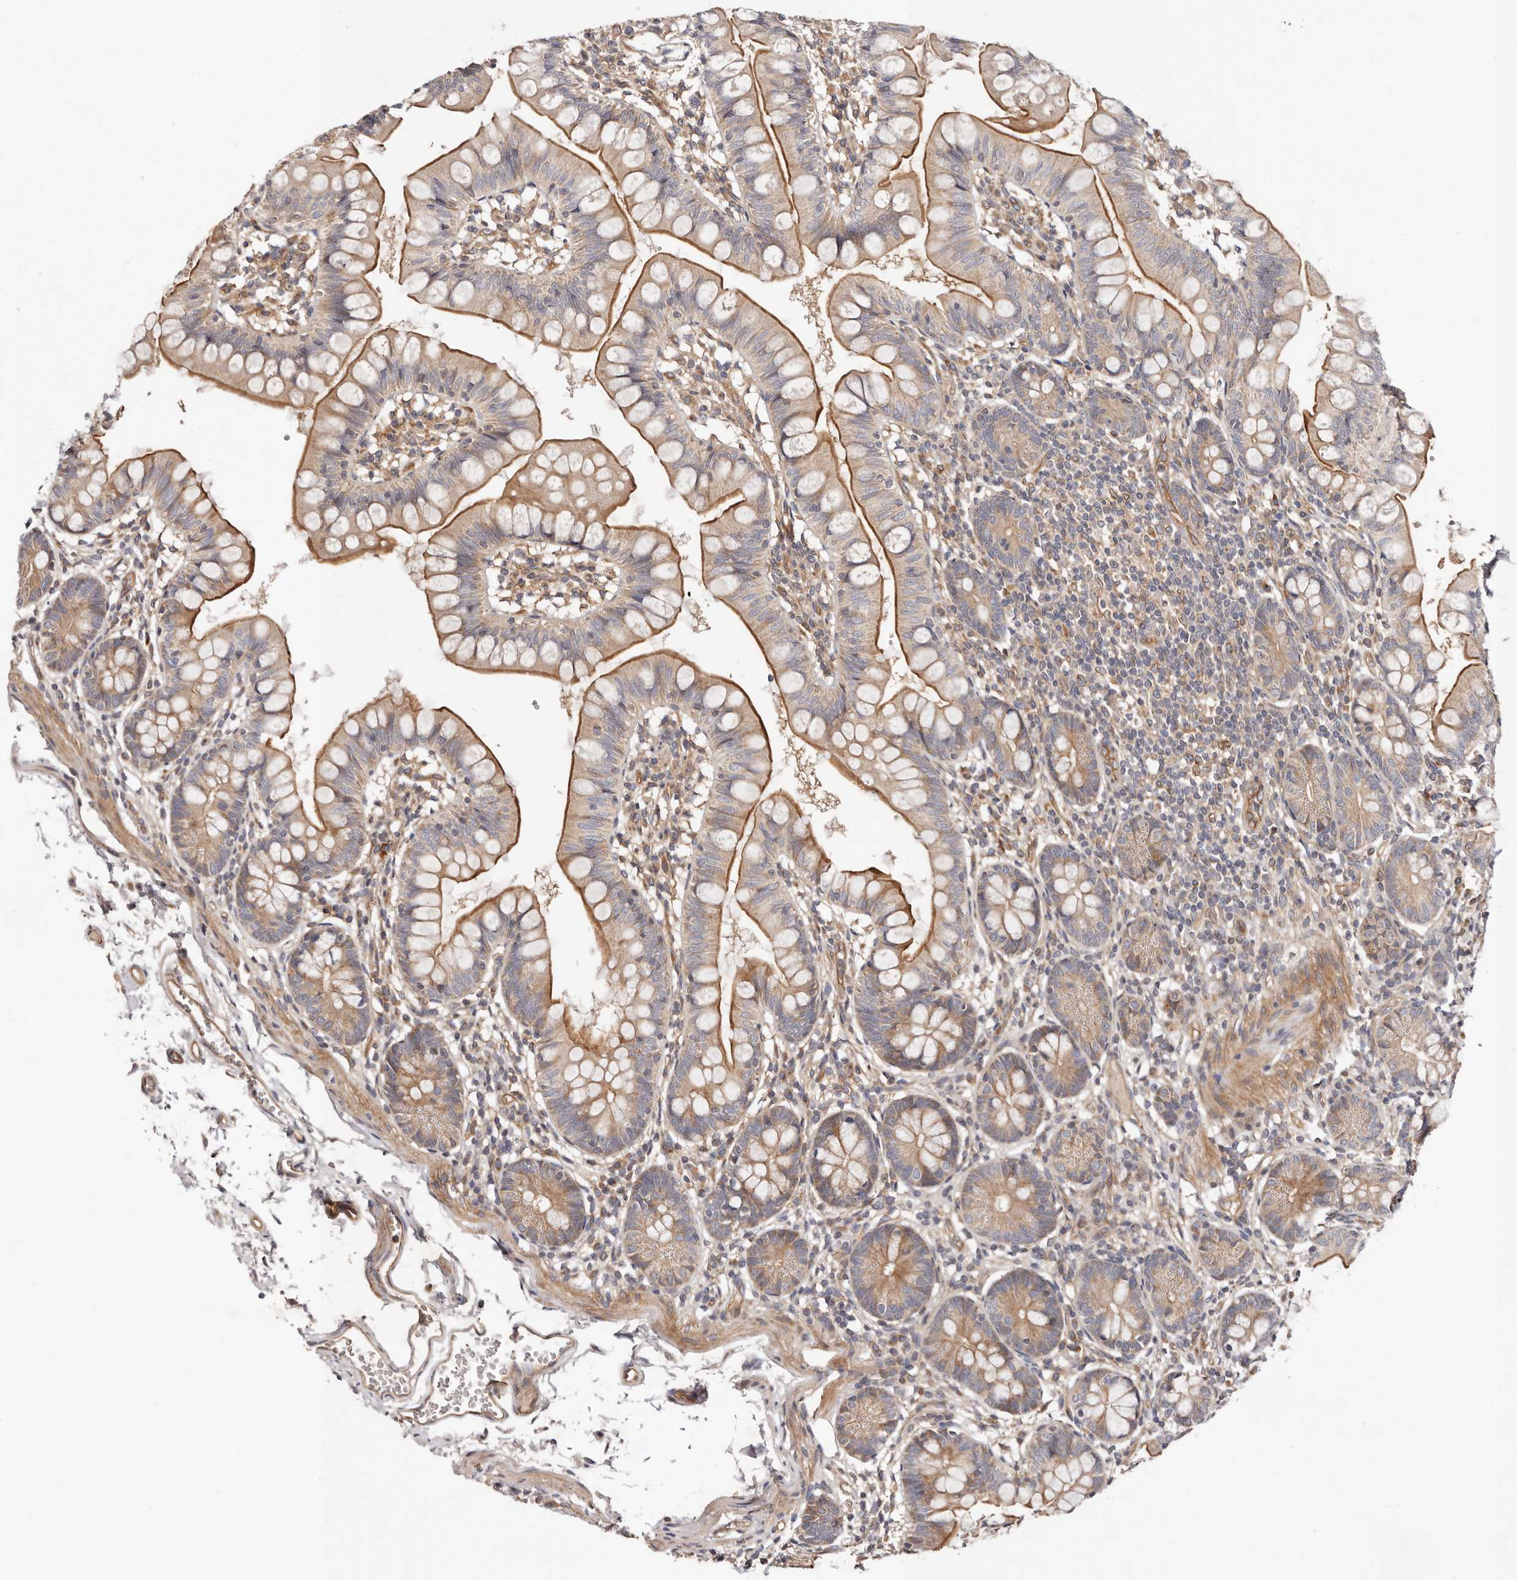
{"staining": {"intensity": "moderate", "quantity": ">75%", "location": "cytoplasmic/membranous"}, "tissue": "small intestine", "cell_type": "Glandular cells", "image_type": "normal", "snomed": [{"axis": "morphology", "description": "Normal tissue, NOS"}, {"axis": "topography", "description": "Small intestine"}], "caption": "Immunohistochemistry staining of normal small intestine, which demonstrates medium levels of moderate cytoplasmic/membranous positivity in approximately >75% of glandular cells indicating moderate cytoplasmic/membranous protein expression. The staining was performed using DAB (3,3'-diaminobenzidine) (brown) for protein detection and nuclei were counterstained in hematoxylin (blue).", "gene": "MACF1", "patient": {"sex": "male", "age": 7}}